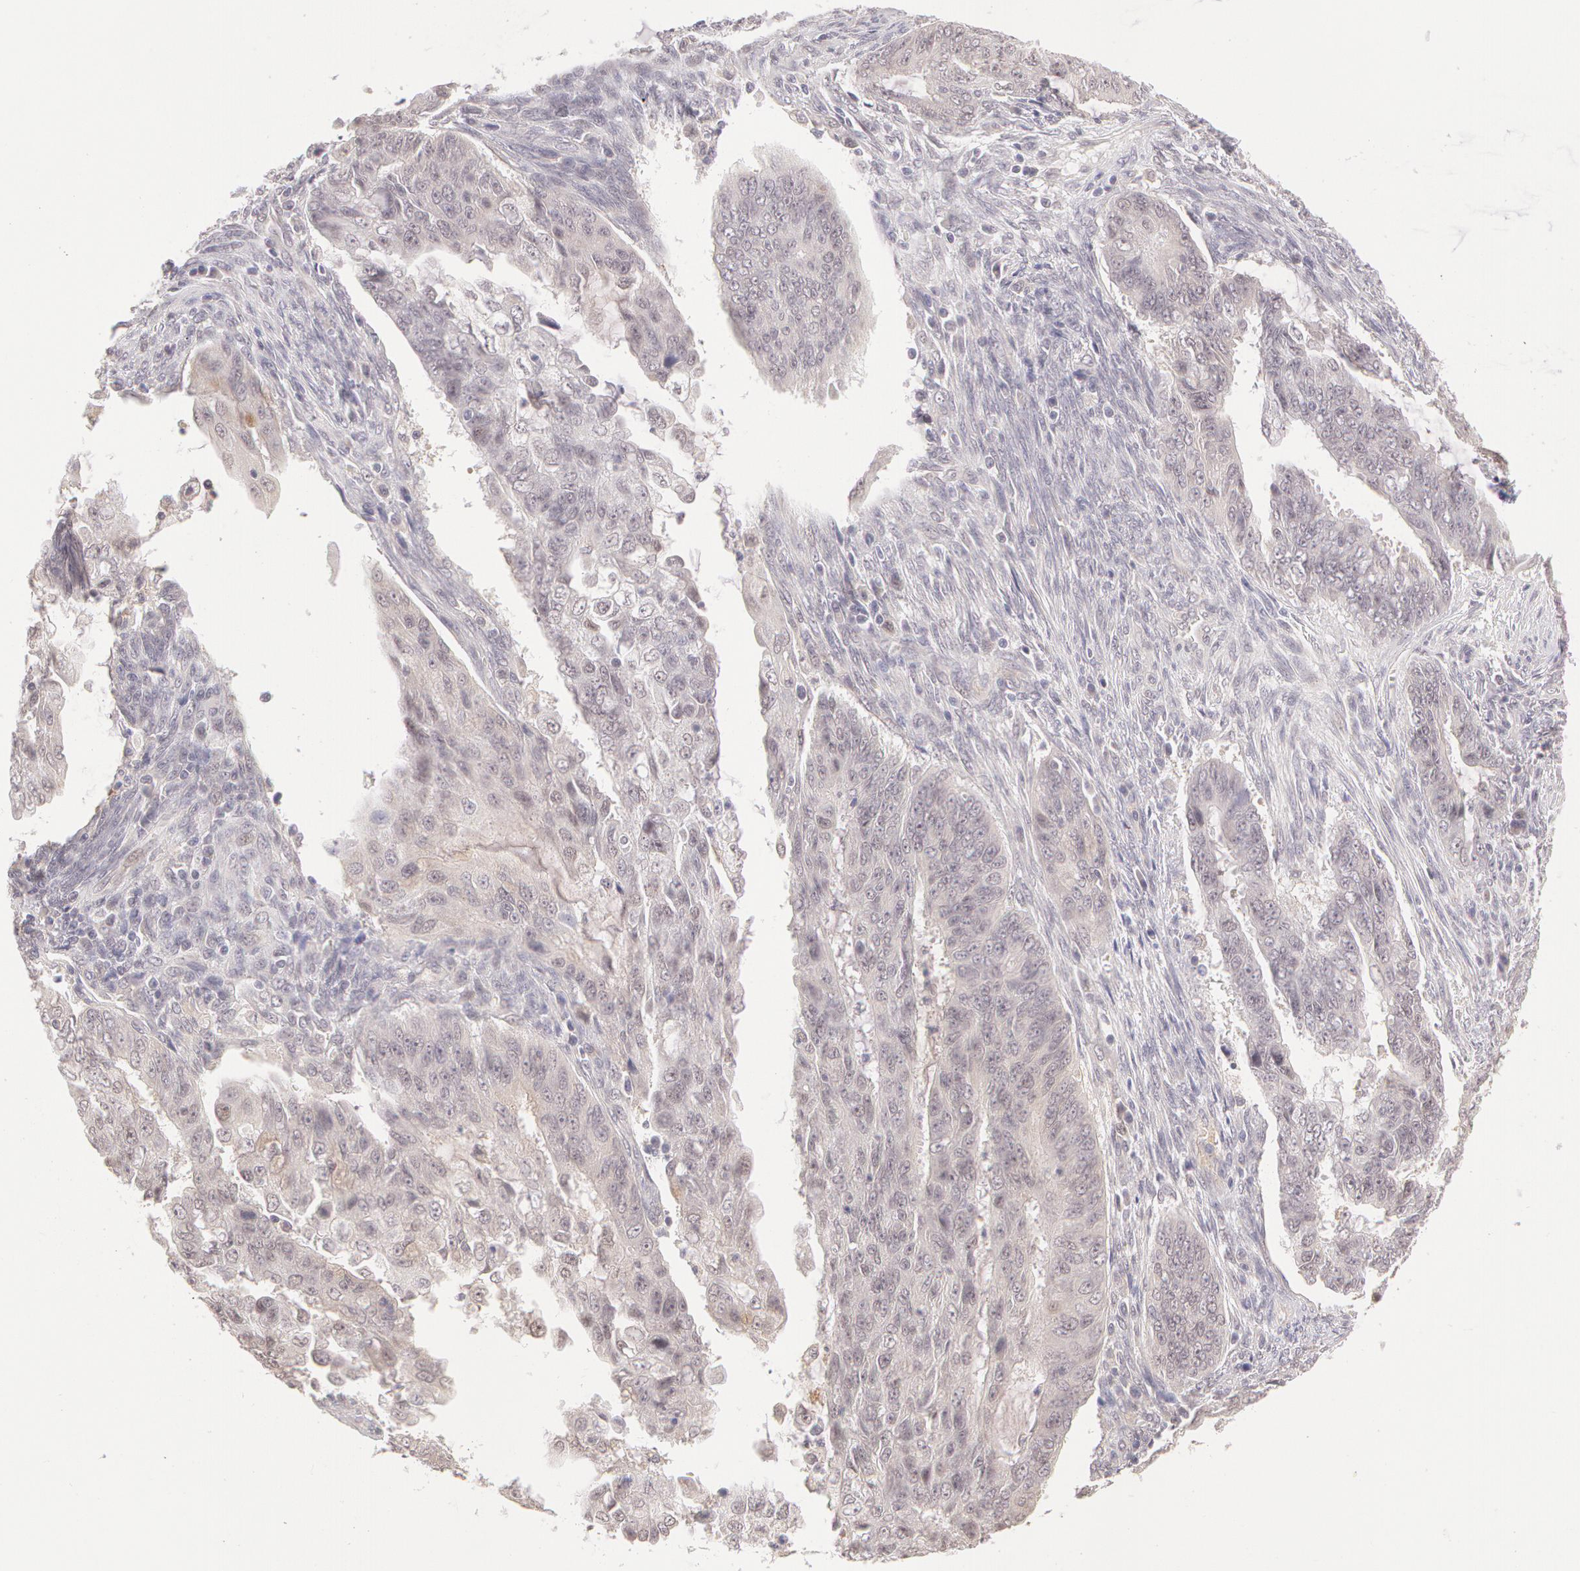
{"staining": {"intensity": "negative", "quantity": "none", "location": "none"}, "tissue": "endometrial cancer", "cell_type": "Tumor cells", "image_type": "cancer", "snomed": [{"axis": "morphology", "description": "Adenocarcinoma, NOS"}, {"axis": "topography", "description": "Endometrium"}], "caption": "An image of endometrial cancer stained for a protein reveals no brown staining in tumor cells.", "gene": "ZNF597", "patient": {"sex": "female", "age": 75}}